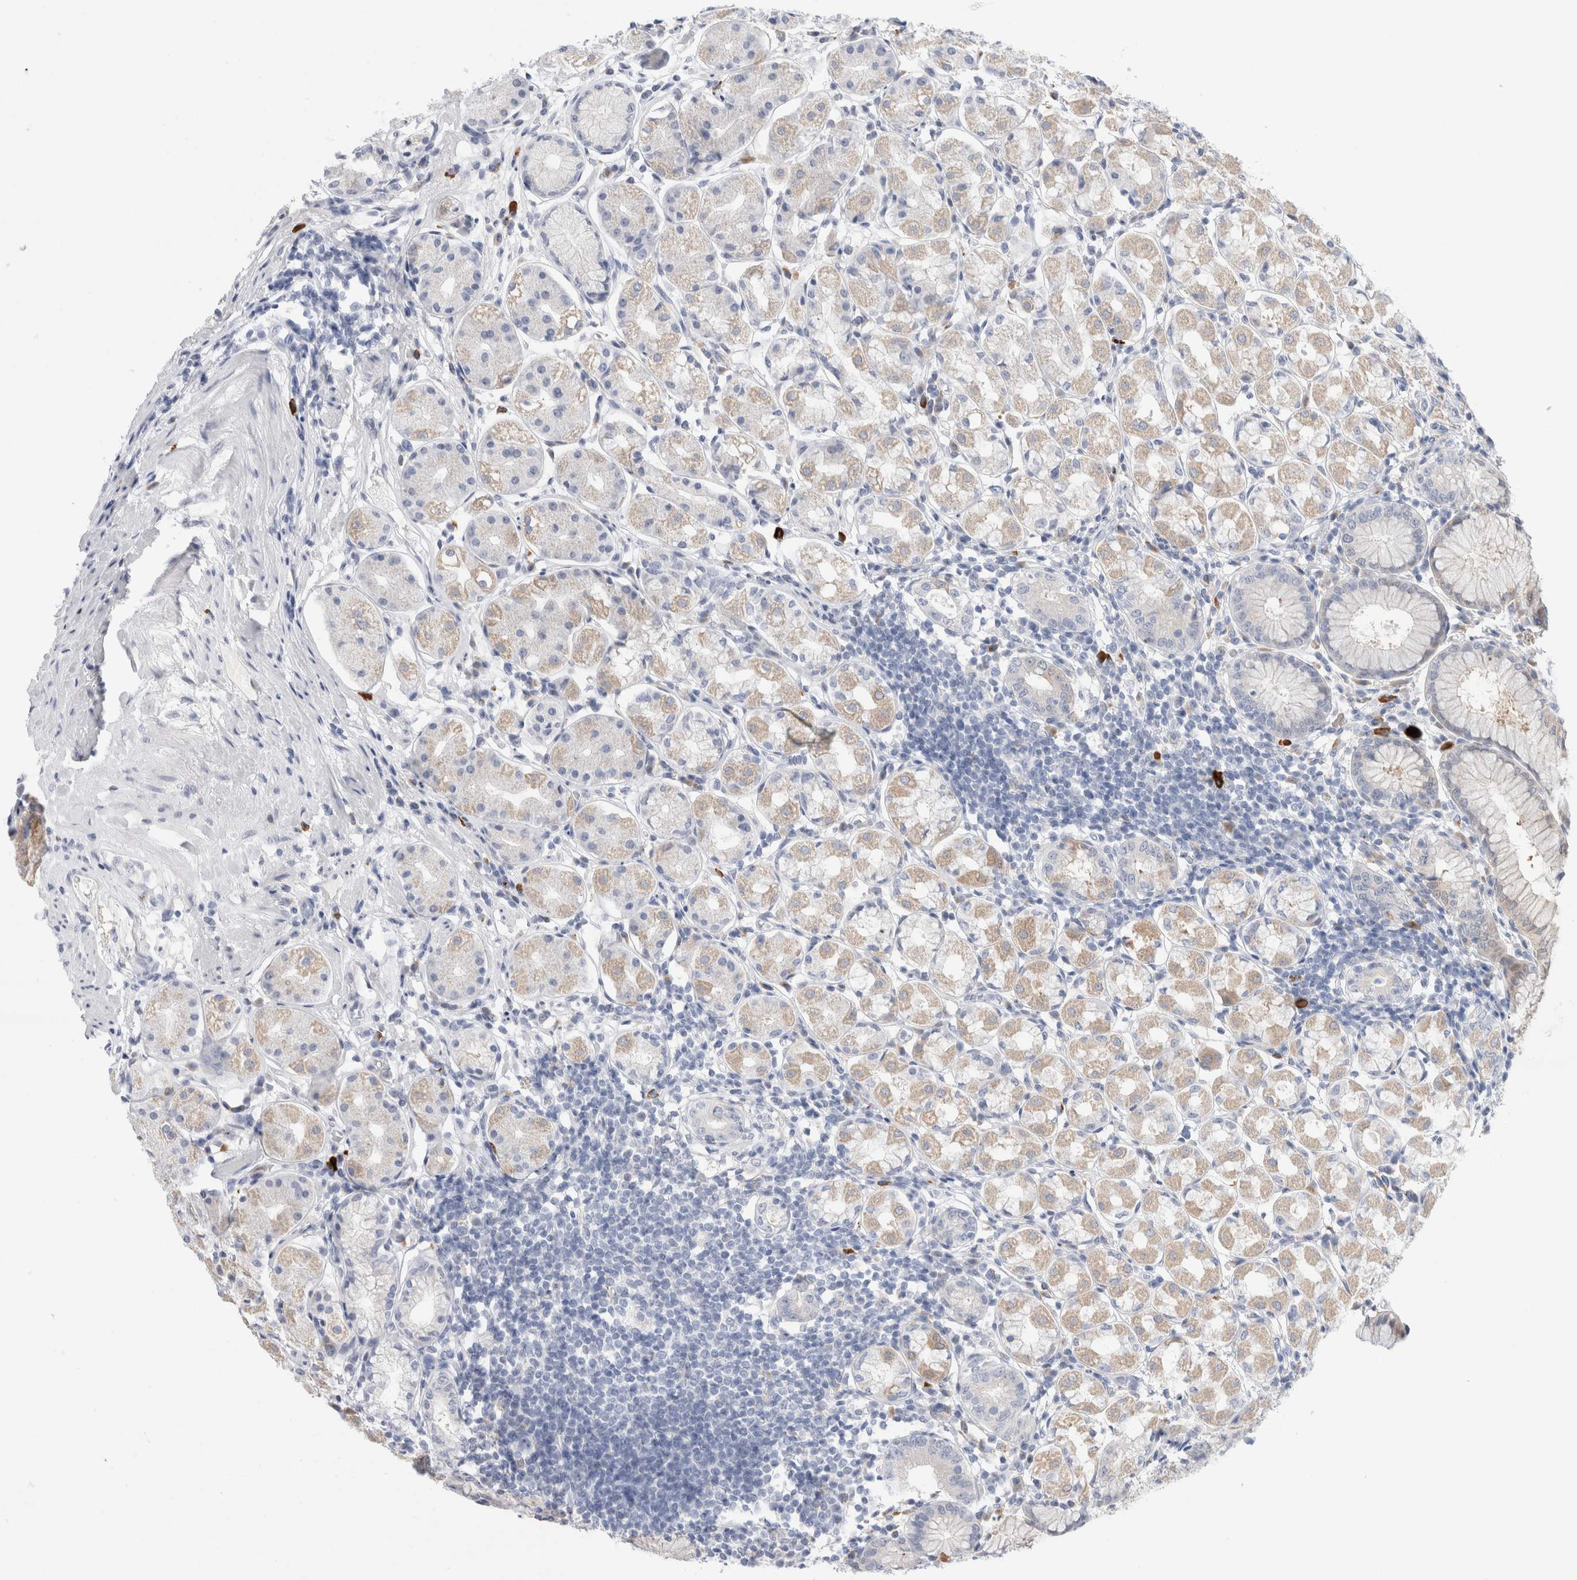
{"staining": {"intensity": "weak", "quantity": "25%-75%", "location": "cytoplasmic/membranous"}, "tissue": "stomach", "cell_type": "Glandular cells", "image_type": "normal", "snomed": [{"axis": "morphology", "description": "Normal tissue, NOS"}, {"axis": "topography", "description": "Stomach, lower"}], "caption": "Stomach stained with DAB (3,3'-diaminobenzidine) IHC demonstrates low levels of weak cytoplasmic/membranous positivity in approximately 25%-75% of glandular cells. Ihc stains the protein in brown and the nuclei are stained blue.", "gene": "SLC22A12", "patient": {"sex": "female", "age": 56}}